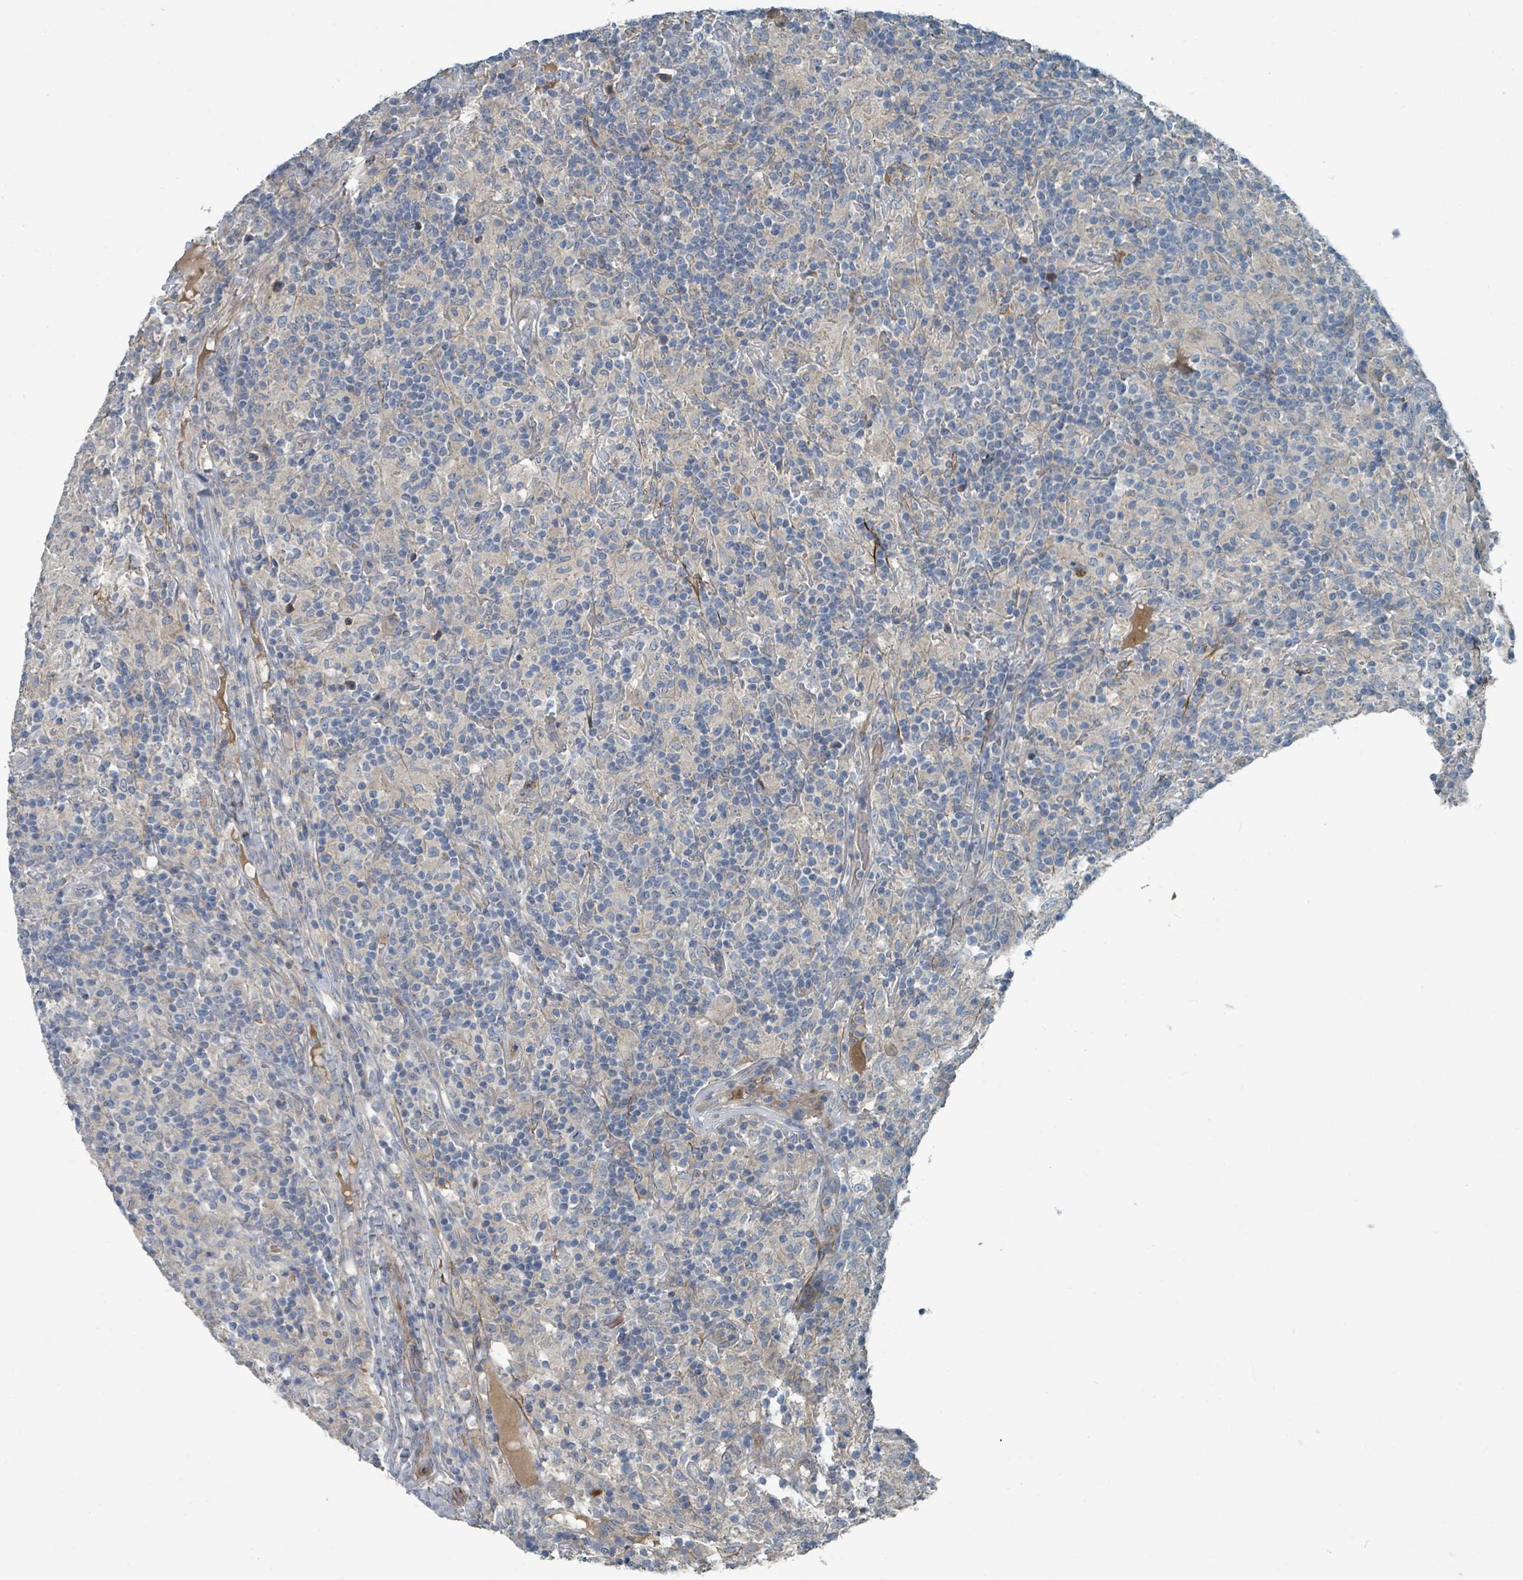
{"staining": {"intensity": "negative", "quantity": "none", "location": "none"}, "tissue": "lymphoma", "cell_type": "Tumor cells", "image_type": "cancer", "snomed": [{"axis": "morphology", "description": "Hodgkin's disease, NOS"}, {"axis": "topography", "description": "Lymph node"}], "caption": "Human lymphoma stained for a protein using immunohistochemistry exhibits no expression in tumor cells.", "gene": "SLC44A5", "patient": {"sex": "male", "age": 70}}